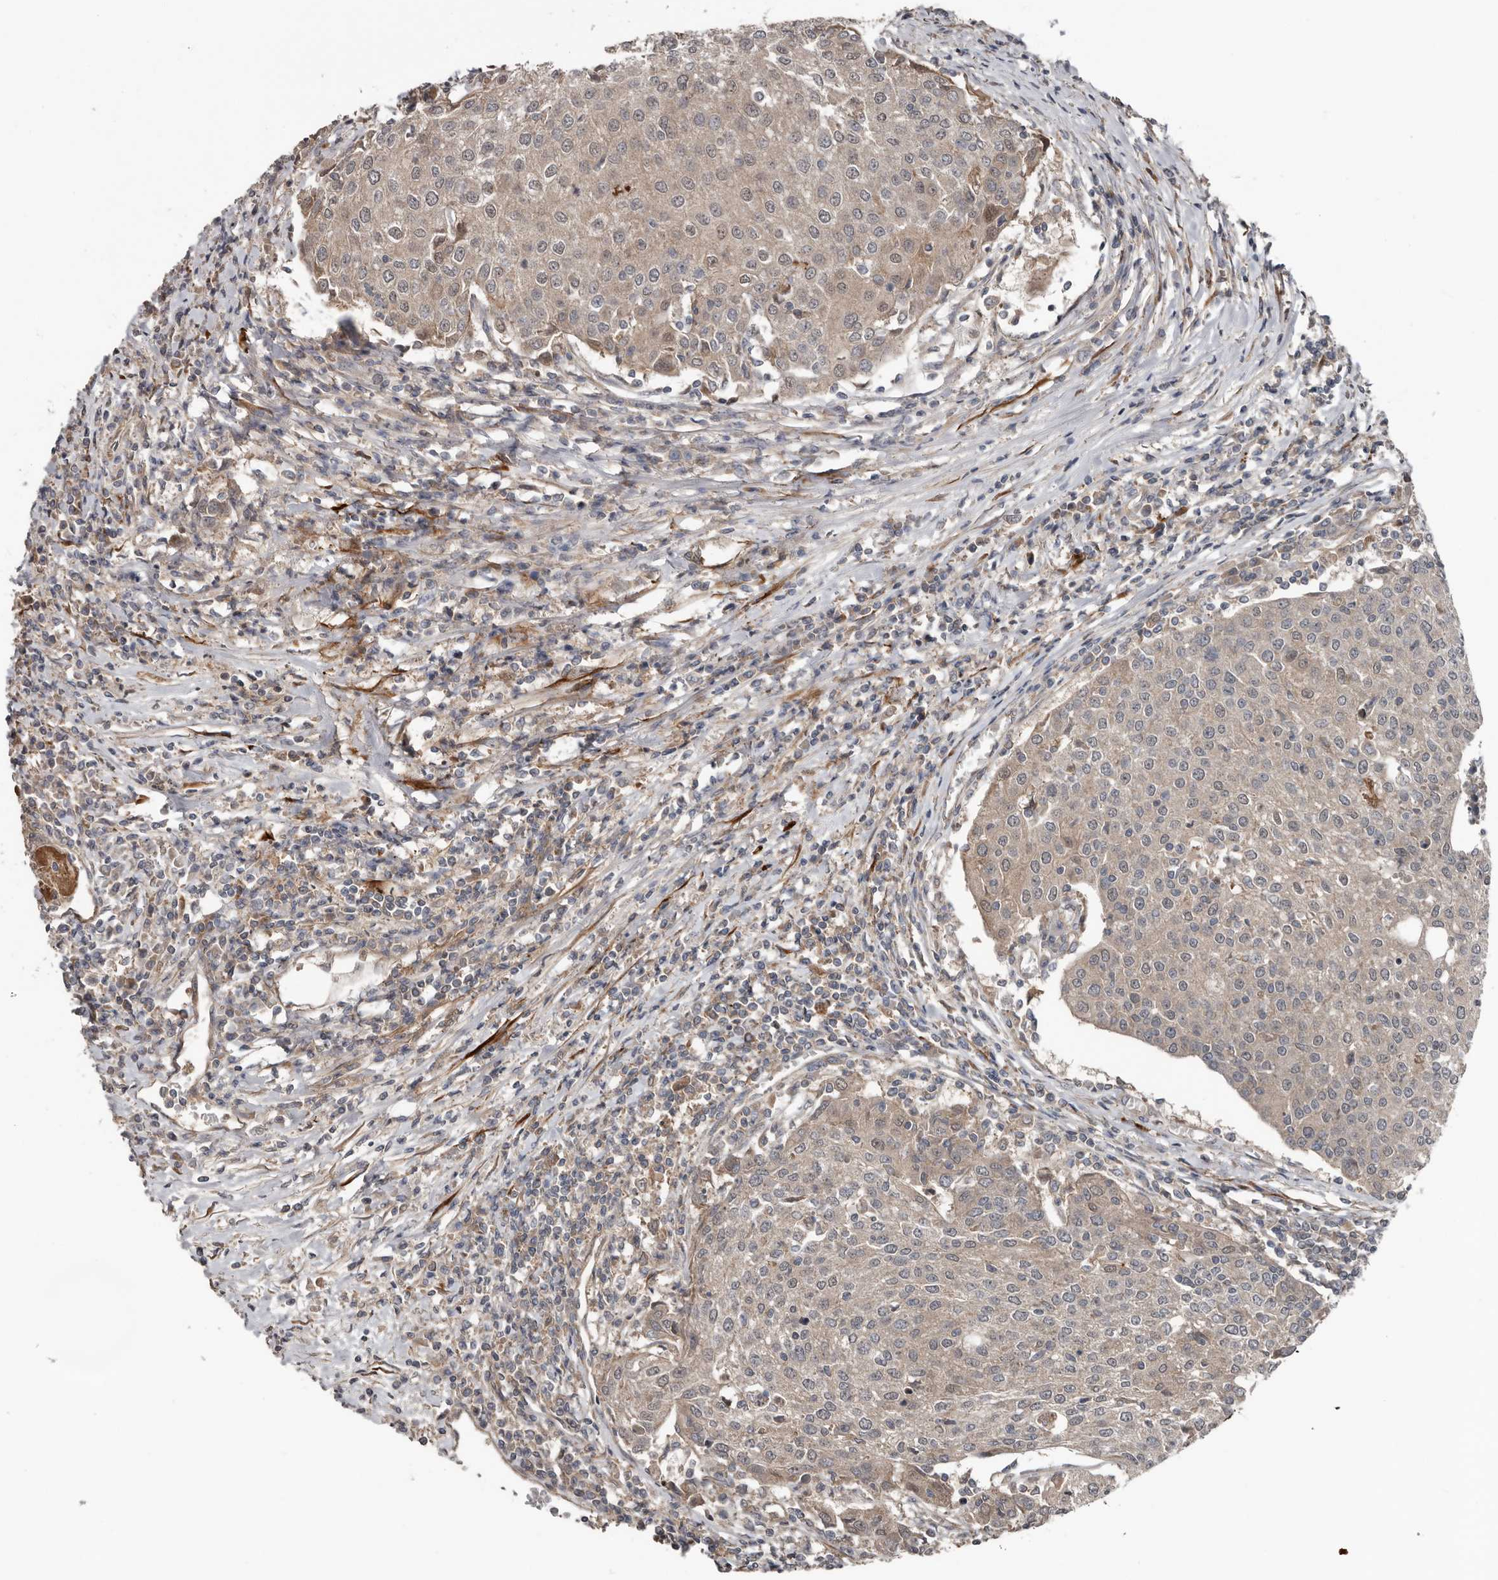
{"staining": {"intensity": "weak", "quantity": "<25%", "location": "cytoplasmic/membranous"}, "tissue": "urothelial cancer", "cell_type": "Tumor cells", "image_type": "cancer", "snomed": [{"axis": "morphology", "description": "Urothelial carcinoma, High grade"}, {"axis": "topography", "description": "Urinary bladder"}], "caption": "Immunohistochemical staining of urothelial cancer reveals no significant staining in tumor cells.", "gene": "DNAJB4", "patient": {"sex": "female", "age": 85}}